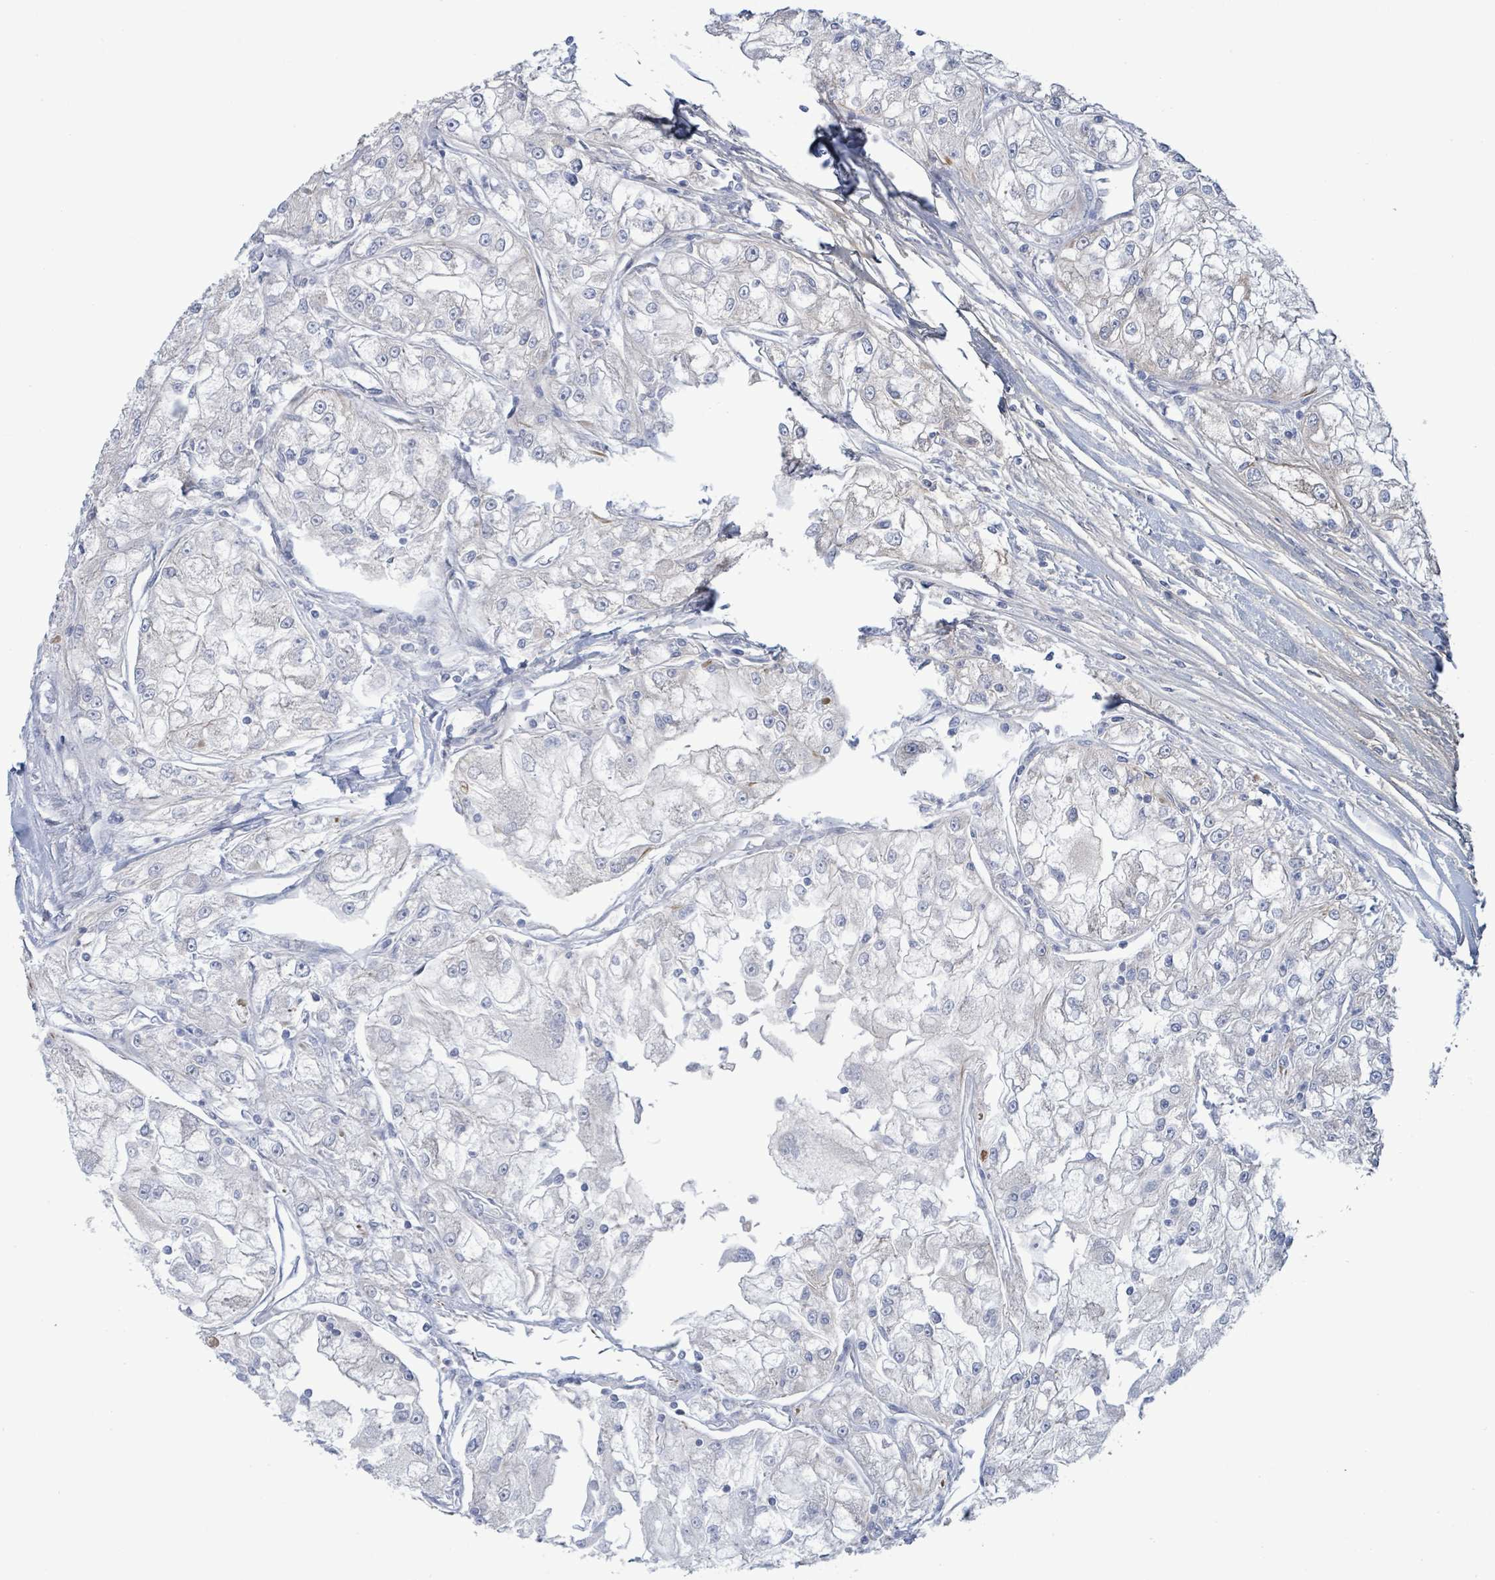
{"staining": {"intensity": "negative", "quantity": "none", "location": "none"}, "tissue": "renal cancer", "cell_type": "Tumor cells", "image_type": "cancer", "snomed": [{"axis": "morphology", "description": "Adenocarcinoma, NOS"}, {"axis": "topography", "description": "Kidney"}], "caption": "High power microscopy image of an immunohistochemistry histopathology image of renal cancer, revealing no significant positivity in tumor cells. (DAB IHC with hematoxylin counter stain).", "gene": "ALG12", "patient": {"sex": "female", "age": 72}}